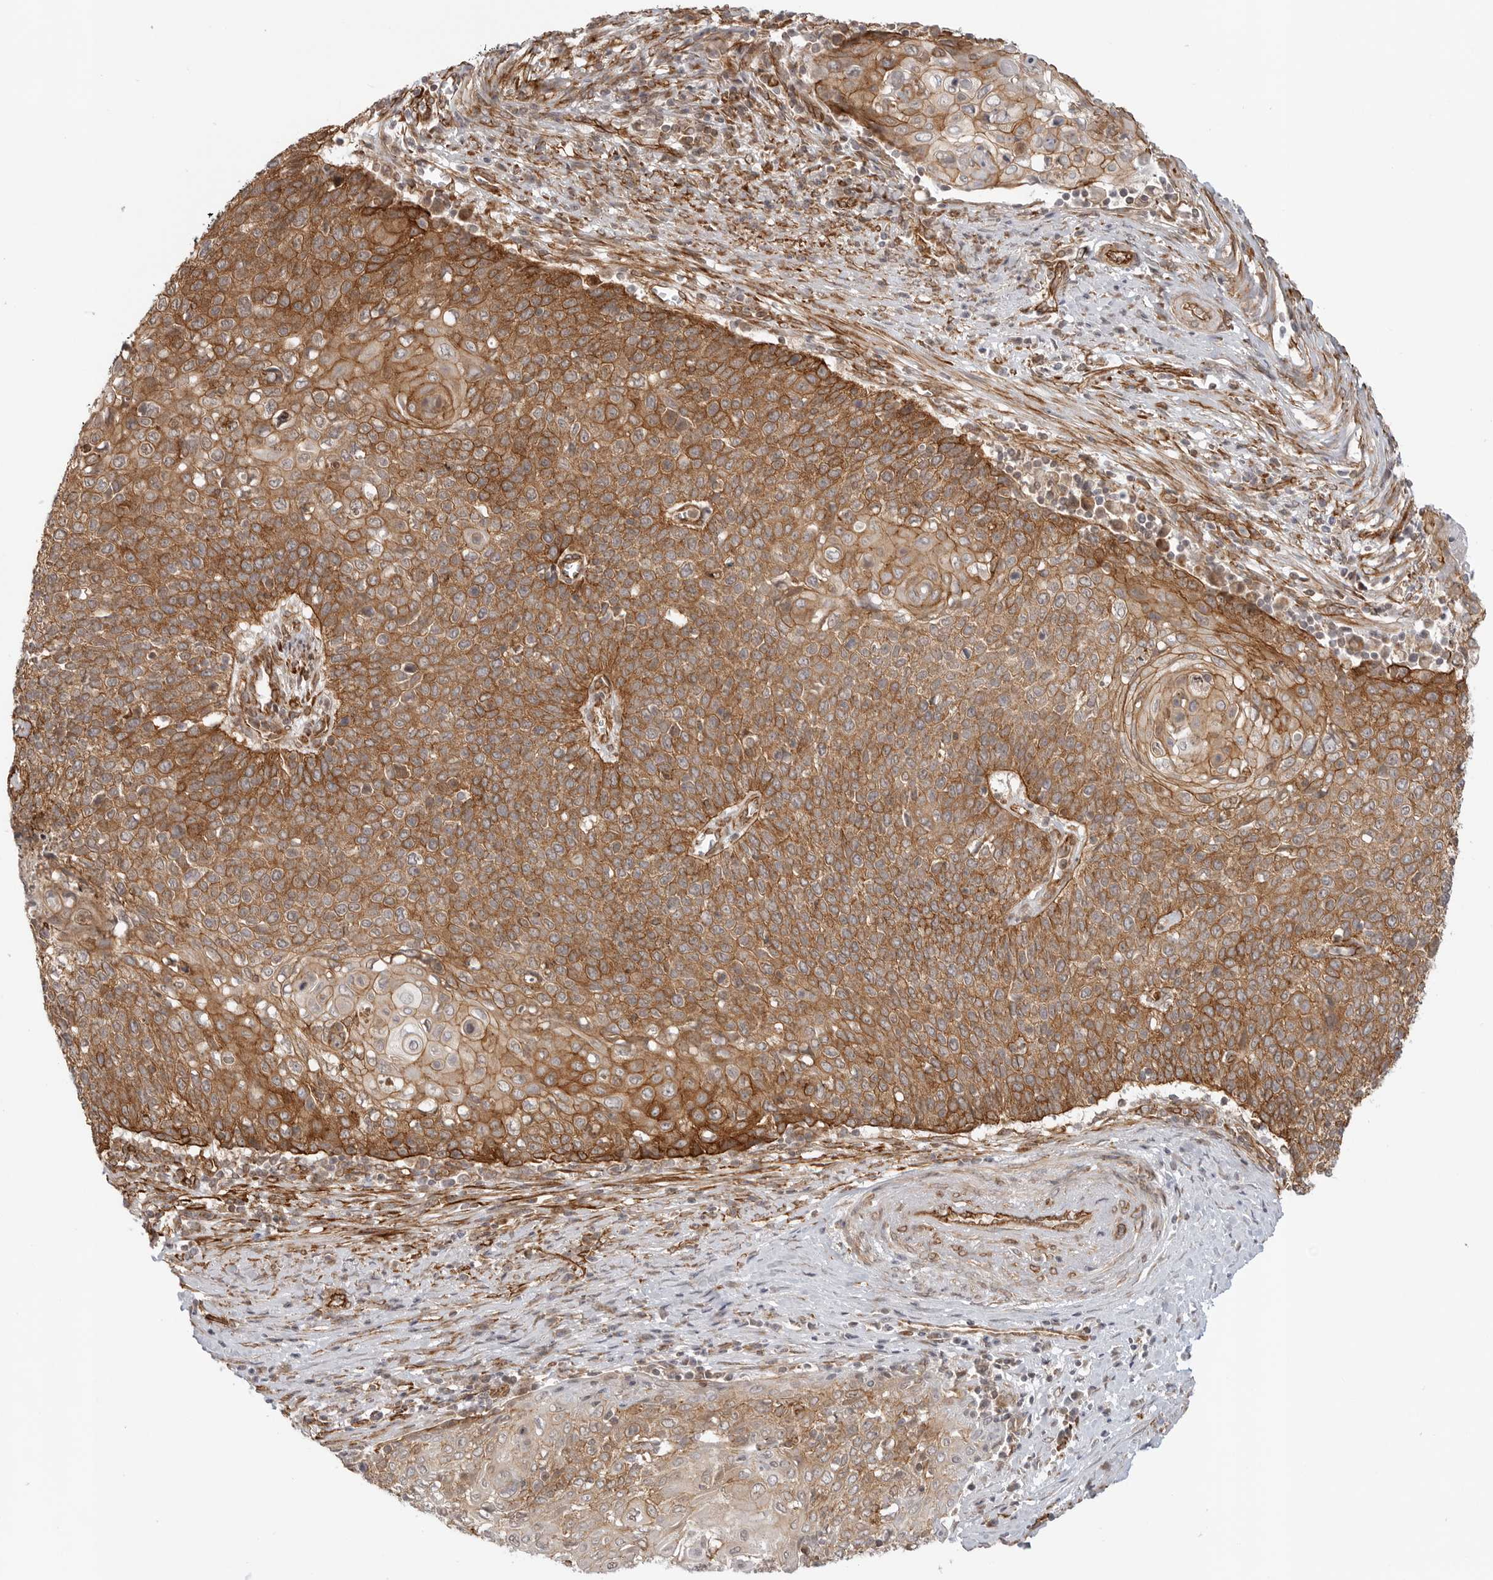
{"staining": {"intensity": "moderate", "quantity": ">75%", "location": "cytoplasmic/membranous"}, "tissue": "cervical cancer", "cell_type": "Tumor cells", "image_type": "cancer", "snomed": [{"axis": "morphology", "description": "Squamous cell carcinoma, NOS"}, {"axis": "topography", "description": "Cervix"}], "caption": "Immunohistochemical staining of cervical squamous cell carcinoma shows medium levels of moderate cytoplasmic/membranous staining in about >75% of tumor cells.", "gene": "ATOH7", "patient": {"sex": "female", "age": 39}}